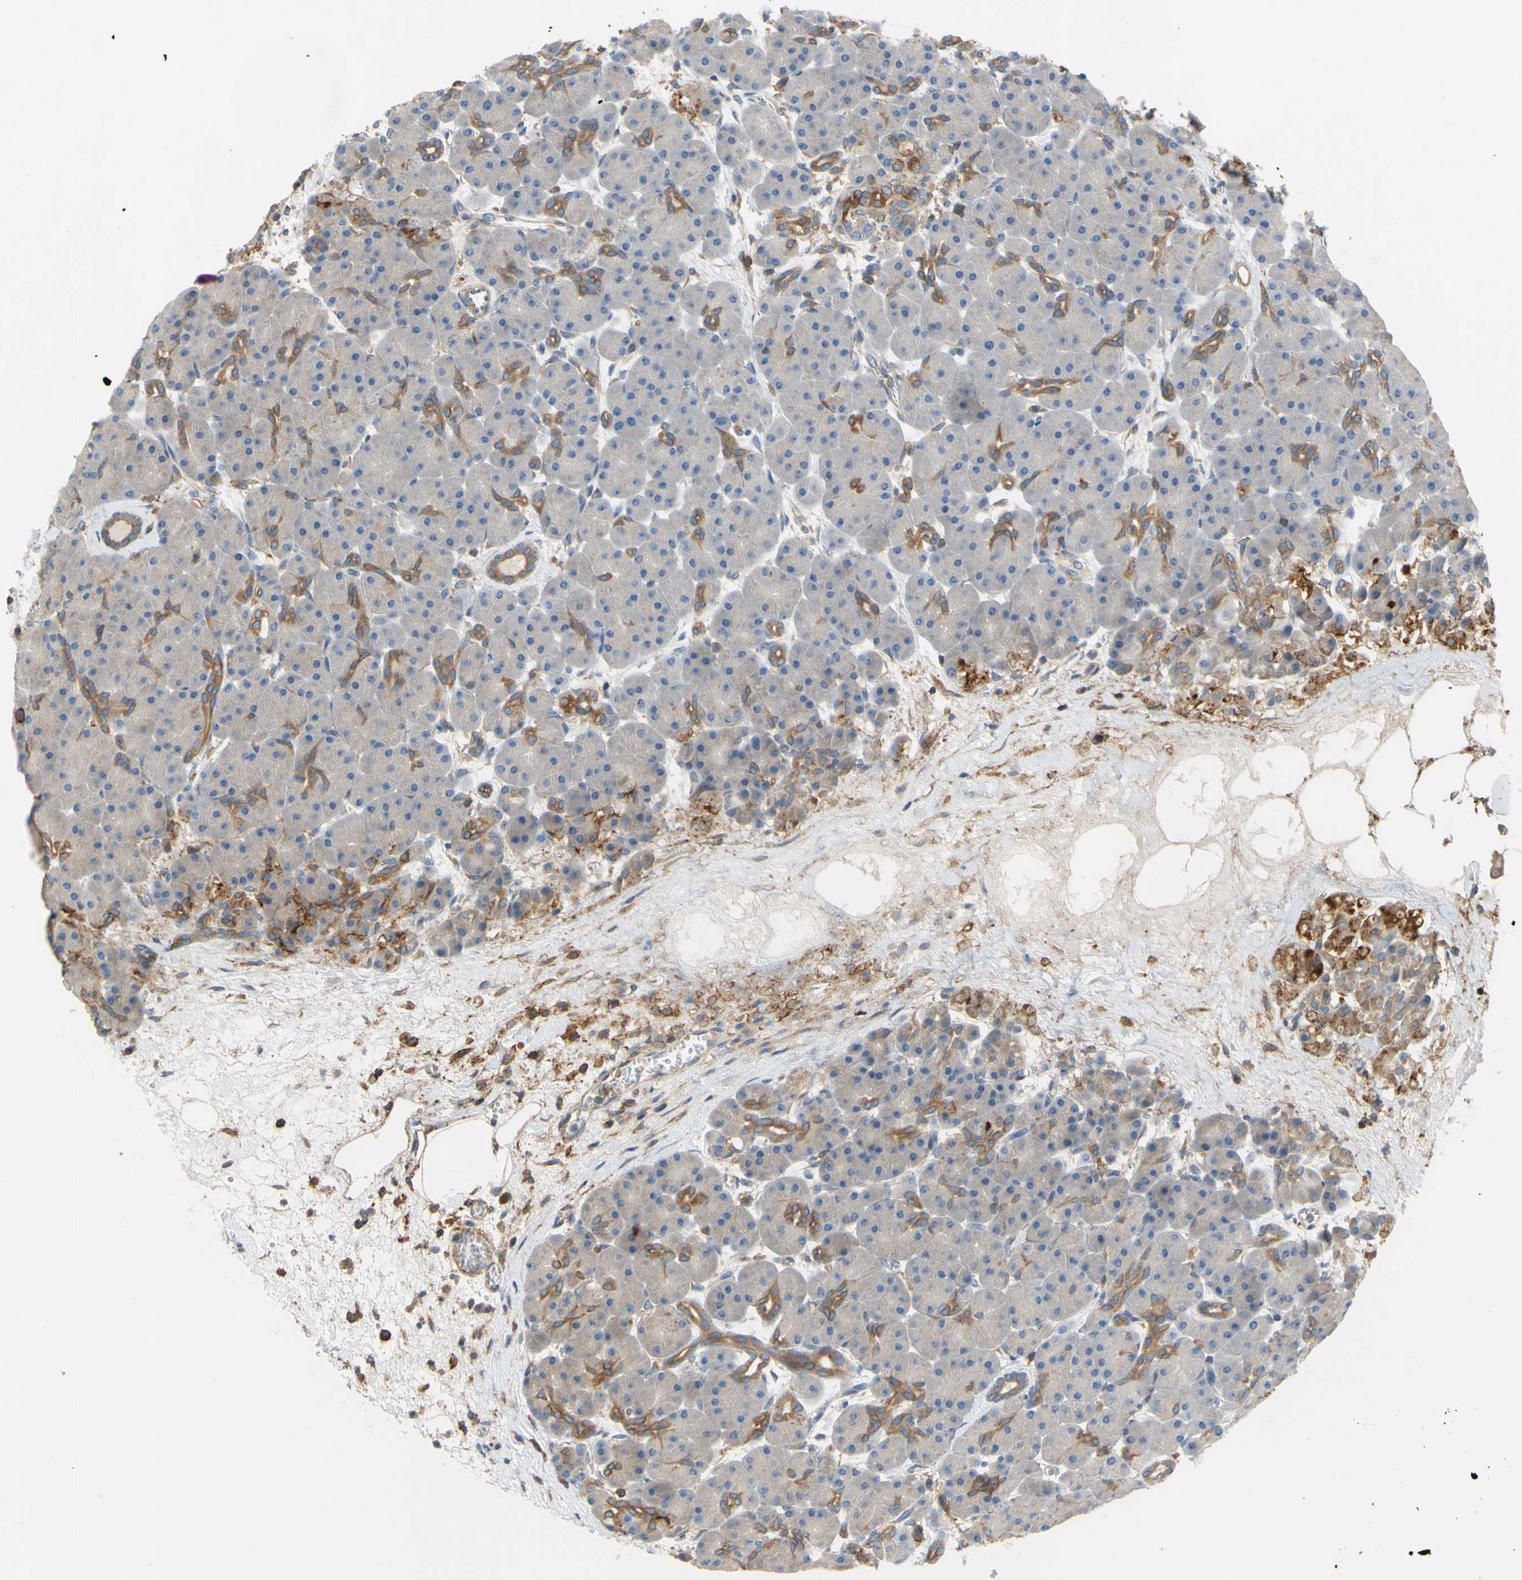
{"staining": {"intensity": "moderate", "quantity": "<25%", "location": "cytoplasmic/membranous"}, "tissue": "pancreas", "cell_type": "Exocrine glandular cells", "image_type": "normal", "snomed": [{"axis": "morphology", "description": "Normal tissue, NOS"}, {"axis": "topography", "description": "Pancreas"}], "caption": "Exocrine glandular cells reveal low levels of moderate cytoplasmic/membranous staining in about <25% of cells in benign human pancreas.", "gene": "POR", "patient": {"sex": "male", "age": 66}}